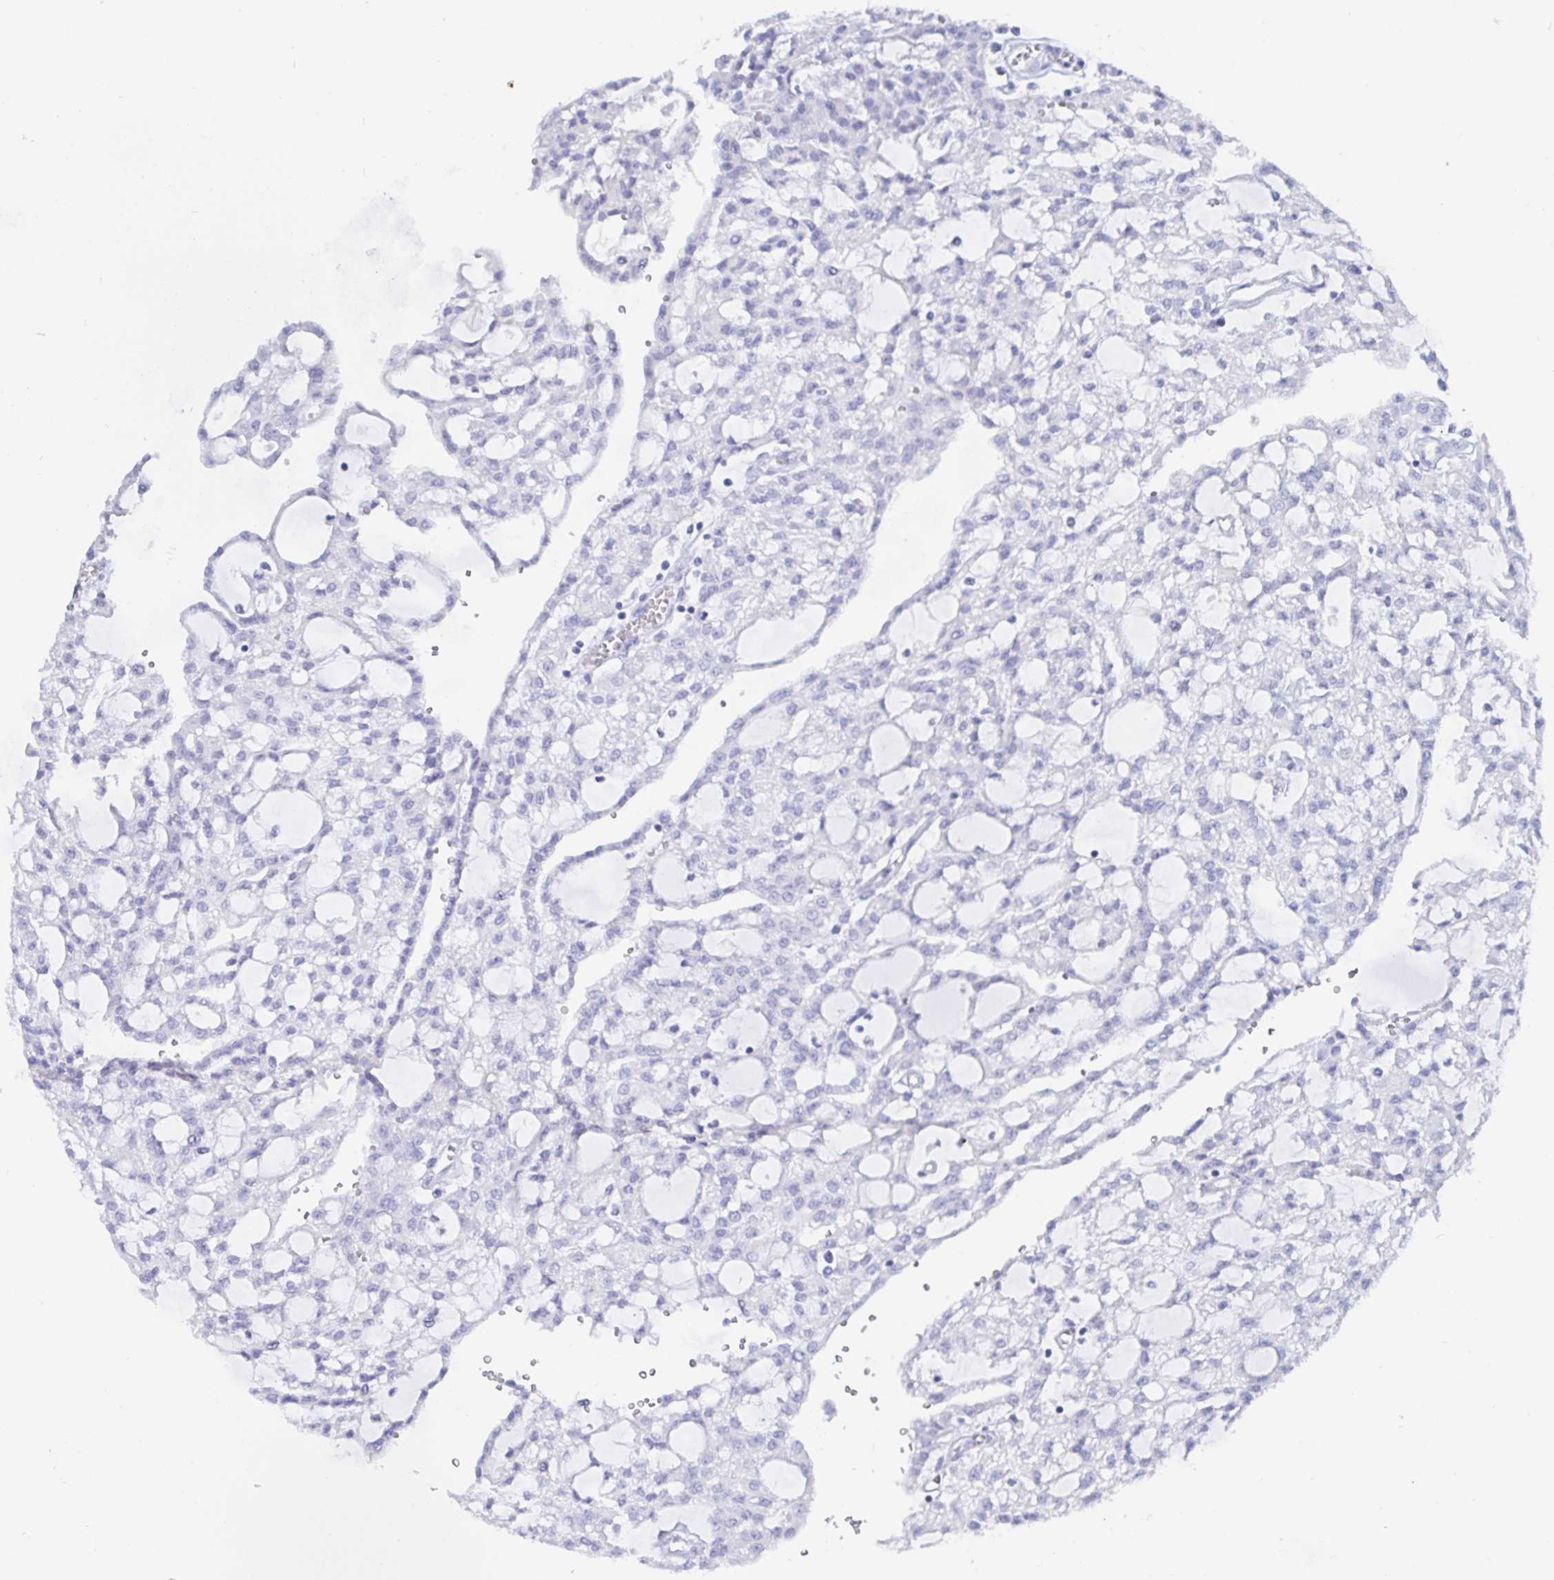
{"staining": {"intensity": "negative", "quantity": "none", "location": "none"}, "tissue": "renal cancer", "cell_type": "Tumor cells", "image_type": "cancer", "snomed": [{"axis": "morphology", "description": "Adenocarcinoma, NOS"}, {"axis": "topography", "description": "Kidney"}], "caption": "This is an immunohistochemistry micrograph of human renal cancer. There is no expression in tumor cells.", "gene": "KCNH6", "patient": {"sex": "male", "age": 63}}